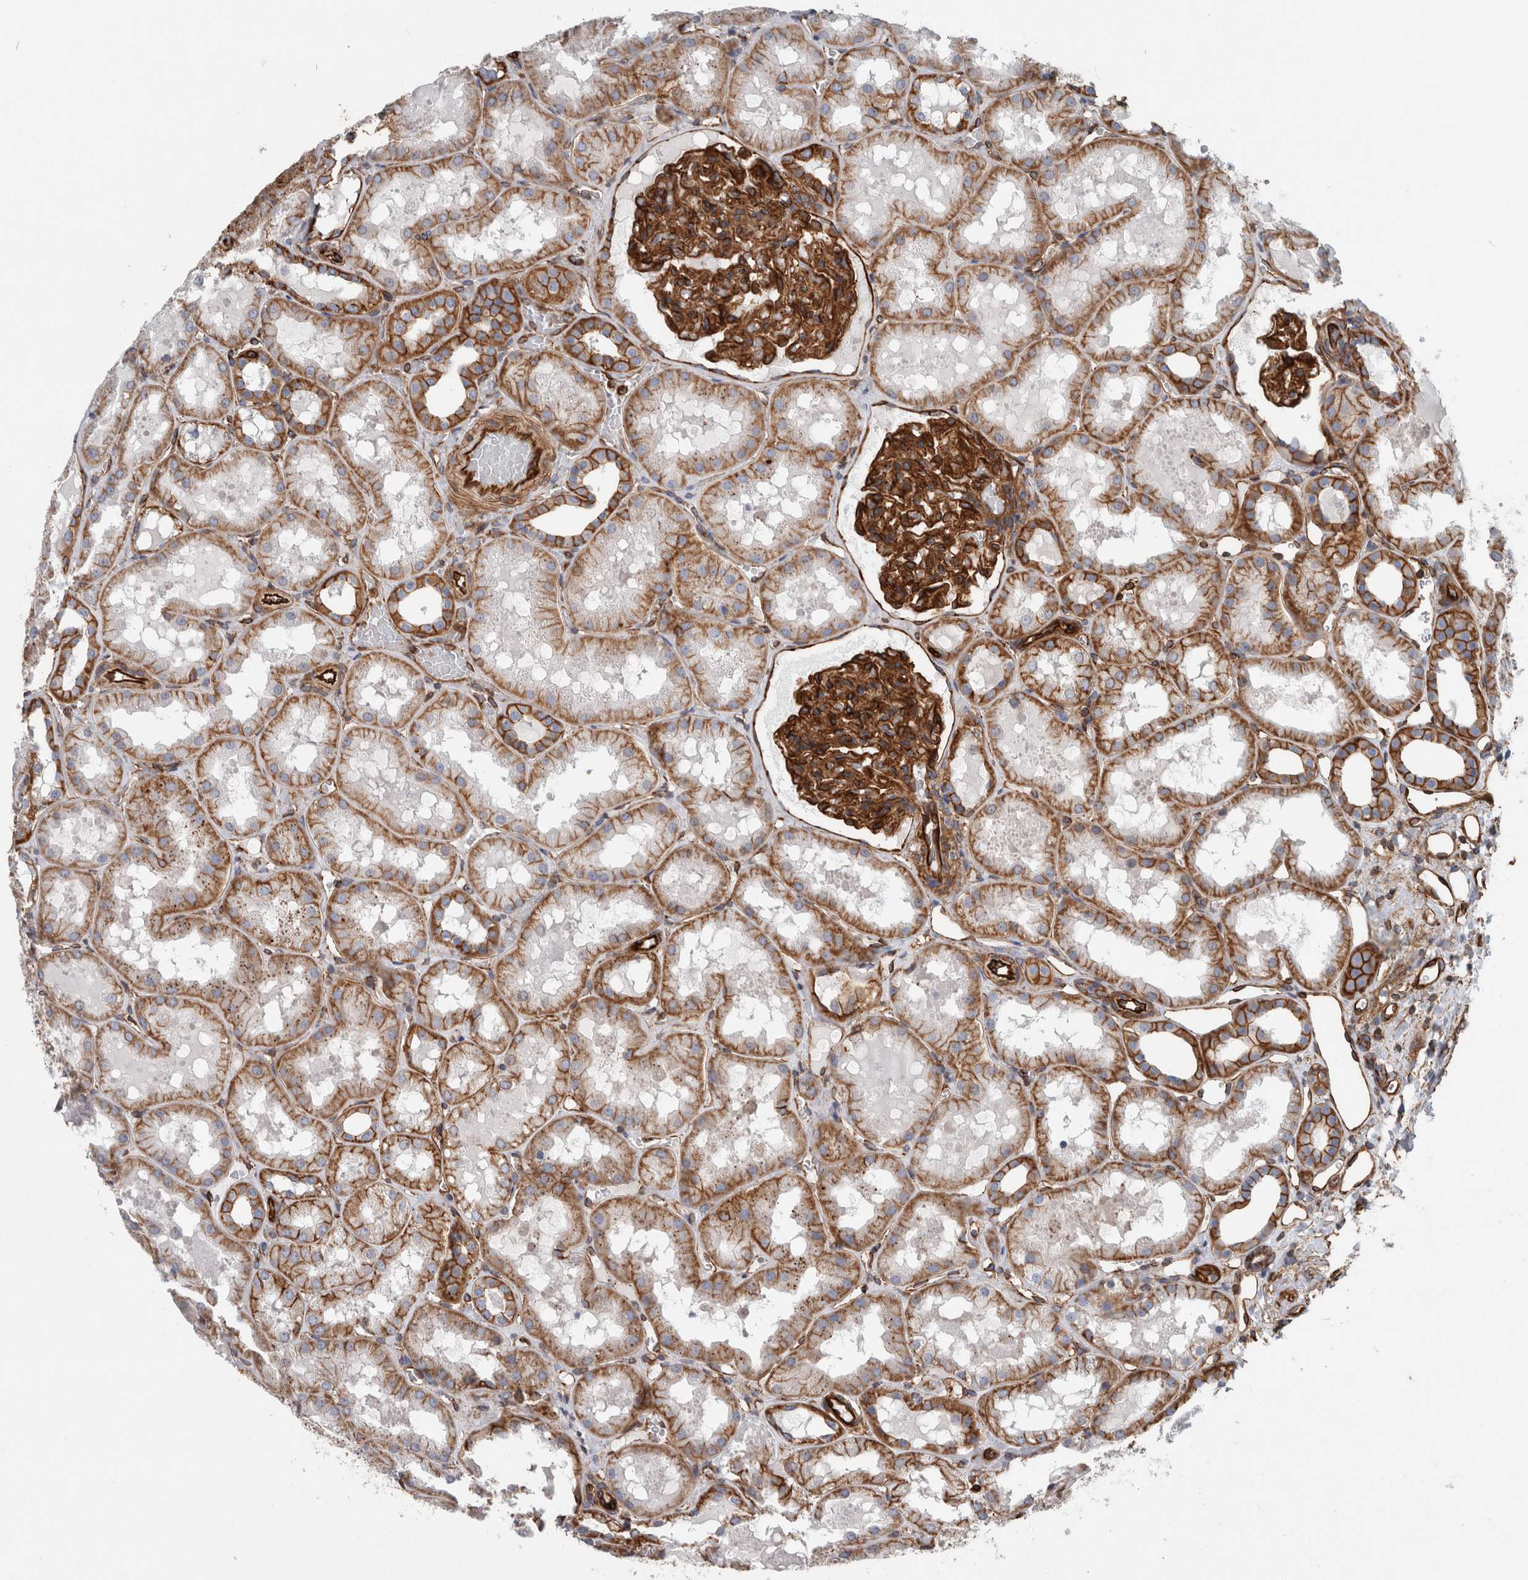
{"staining": {"intensity": "strong", "quantity": ">75%", "location": "cytoplasmic/membranous"}, "tissue": "kidney", "cell_type": "Cells in glomeruli", "image_type": "normal", "snomed": [{"axis": "morphology", "description": "Normal tissue, NOS"}, {"axis": "topography", "description": "Kidney"}, {"axis": "topography", "description": "Urinary bladder"}], "caption": "Immunohistochemistry image of unremarkable kidney stained for a protein (brown), which shows high levels of strong cytoplasmic/membranous expression in about >75% of cells in glomeruli.", "gene": "PLEC", "patient": {"sex": "male", "age": 16}}